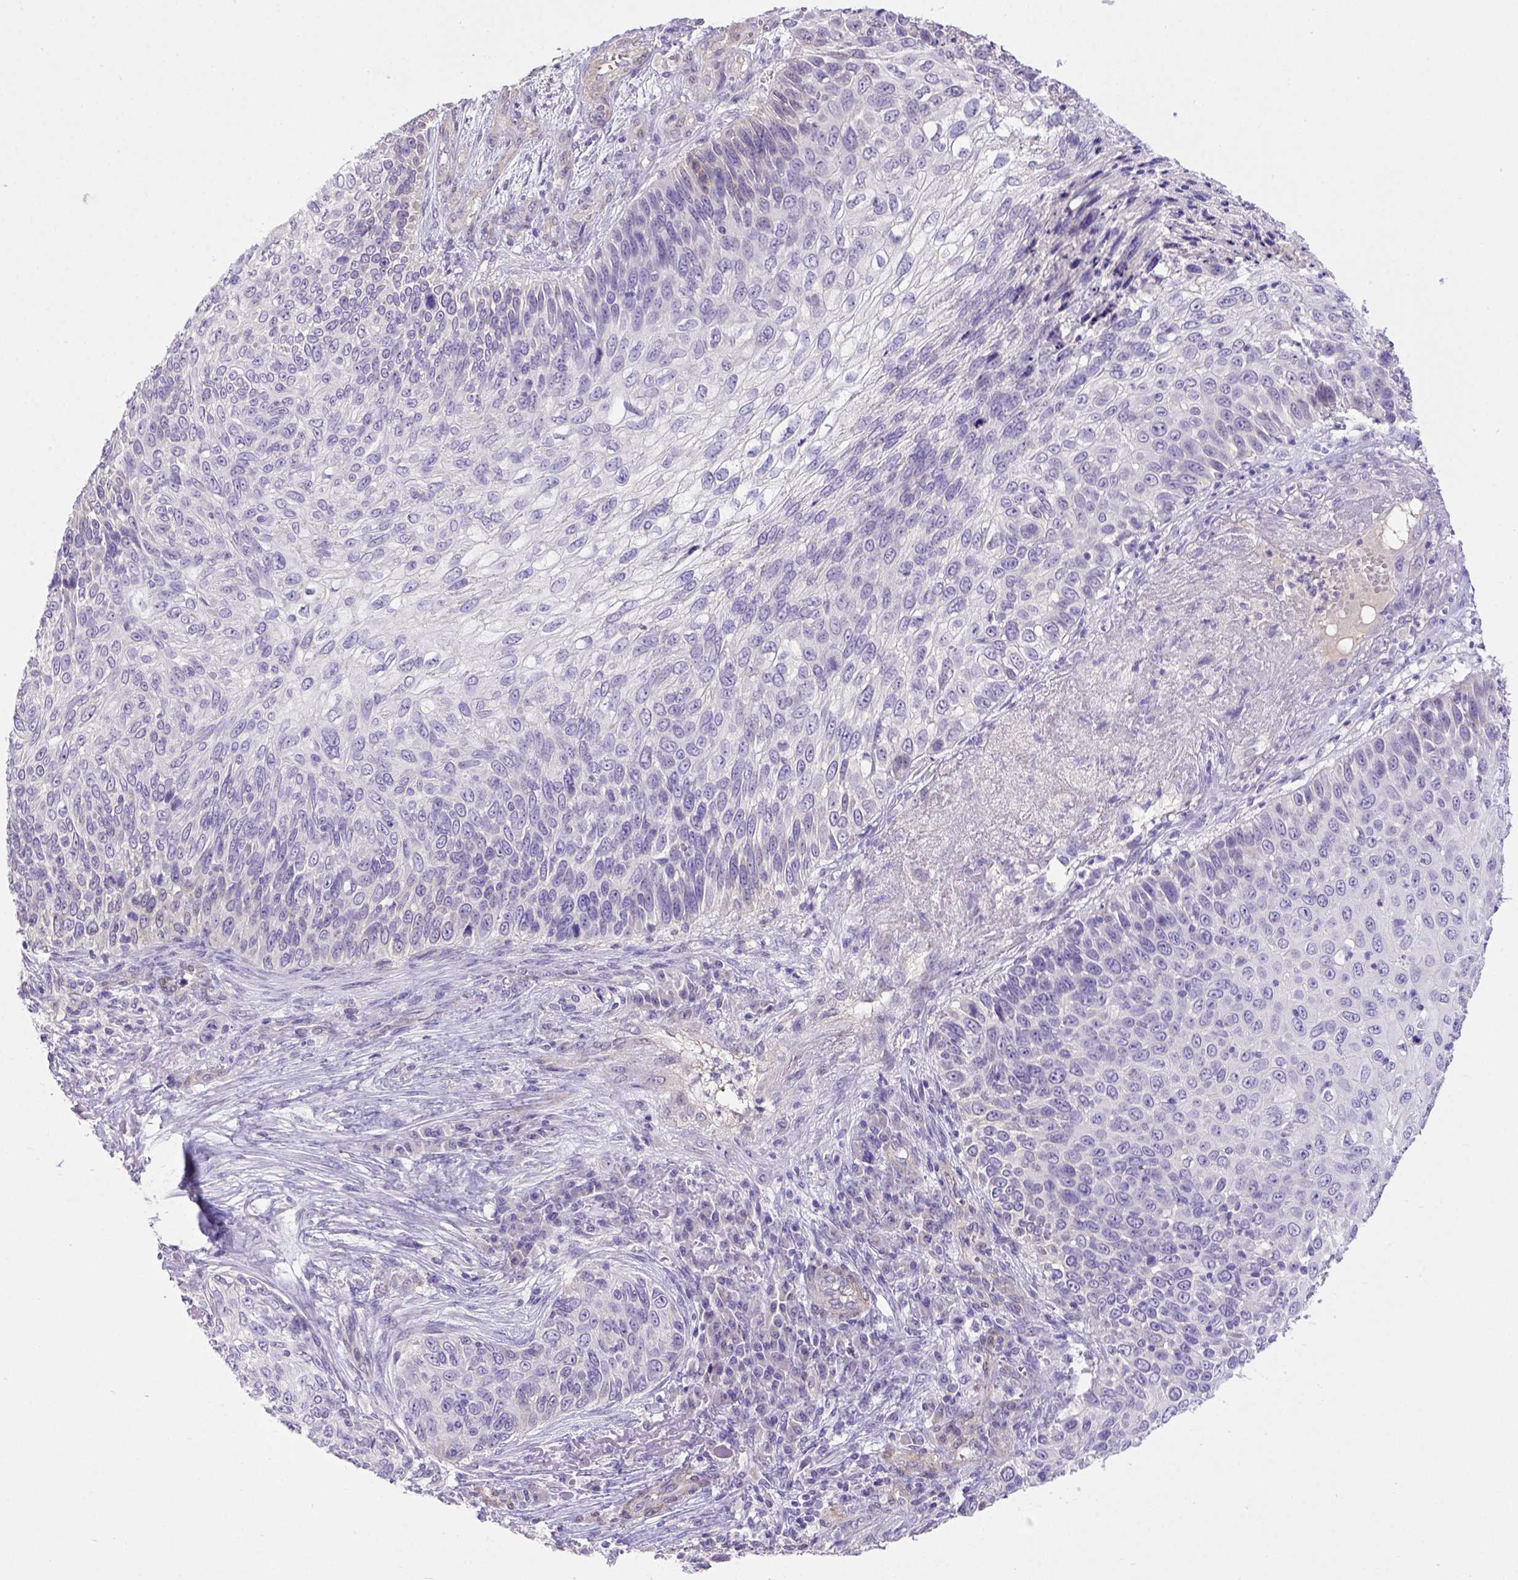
{"staining": {"intensity": "negative", "quantity": "none", "location": "none"}, "tissue": "skin cancer", "cell_type": "Tumor cells", "image_type": "cancer", "snomed": [{"axis": "morphology", "description": "Squamous cell carcinoma, NOS"}, {"axis": "topography", "description": "Skin"}], "caption": "This image is of squamous cell carcinoma (skin) stained with IHC to label a protein in brown with the nuclei are counter-stained blue. There is no expression in tumor cells. (DAB IHC with hematoxylin counter stain).", "gene": "BTN1A1", "patient": {"sex": "male", "age": 92}}